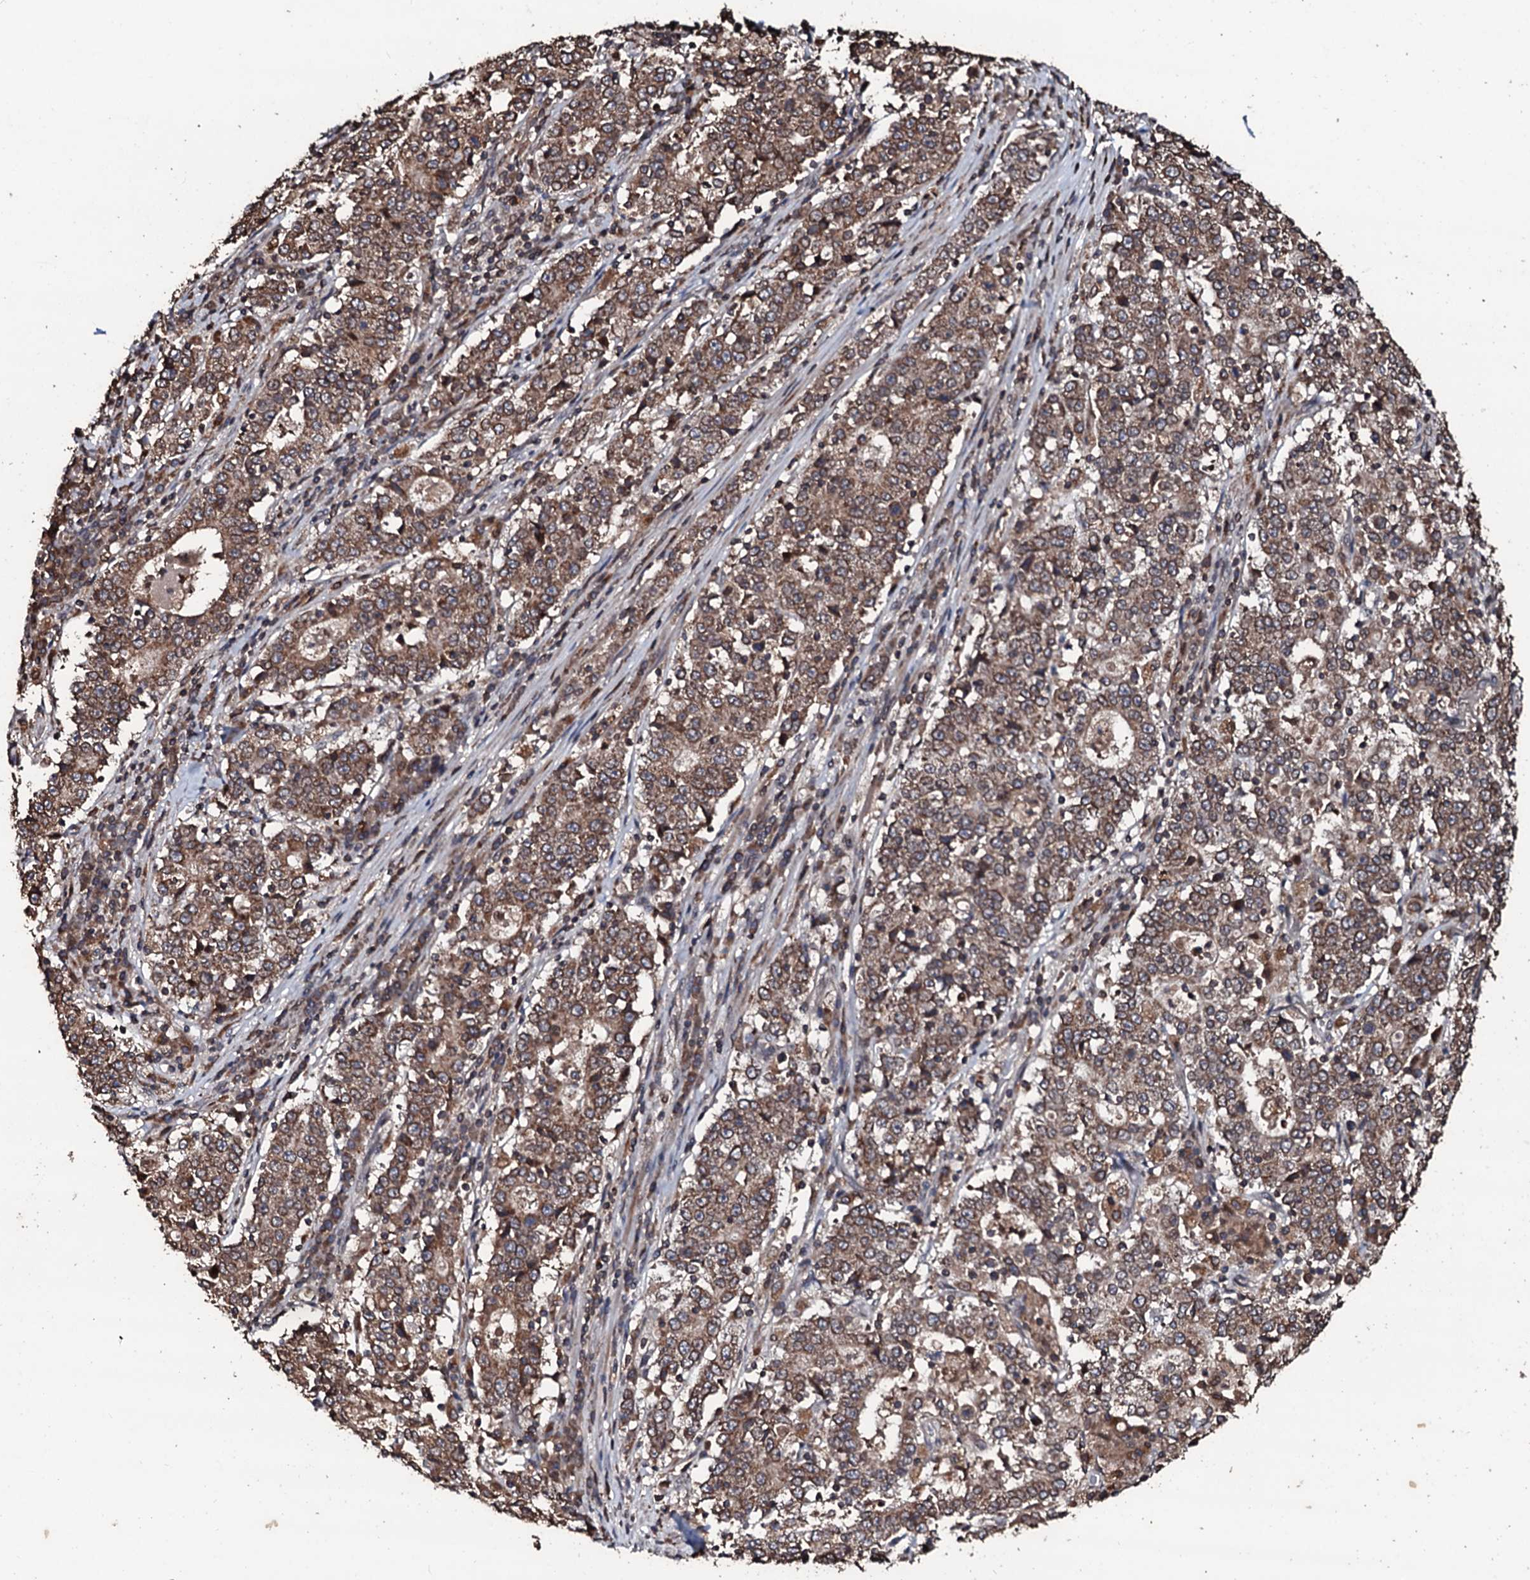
{"staining": {"intensity": "moderate", "quantity": ">75%", "location": "cytoplasmic/membranous"}, "tissue": "stomach cancer", "cell_type": "Tumor cells", "image_type": "cancer", "snomed": [{"axis": "morphology", "description": "Adenocarcinoma, NOS"}, {"axis": "topography", "description": "Stomach"}], "caption": "About >75% of tumor cells in stomach adenocarcinoma exhibit moderate cytoplasmic/membranous protein expression as visualized by brown immunohistochemical staining.", "gene": "SDHAF2", "patient": {"sex": "male", "age": 59}}